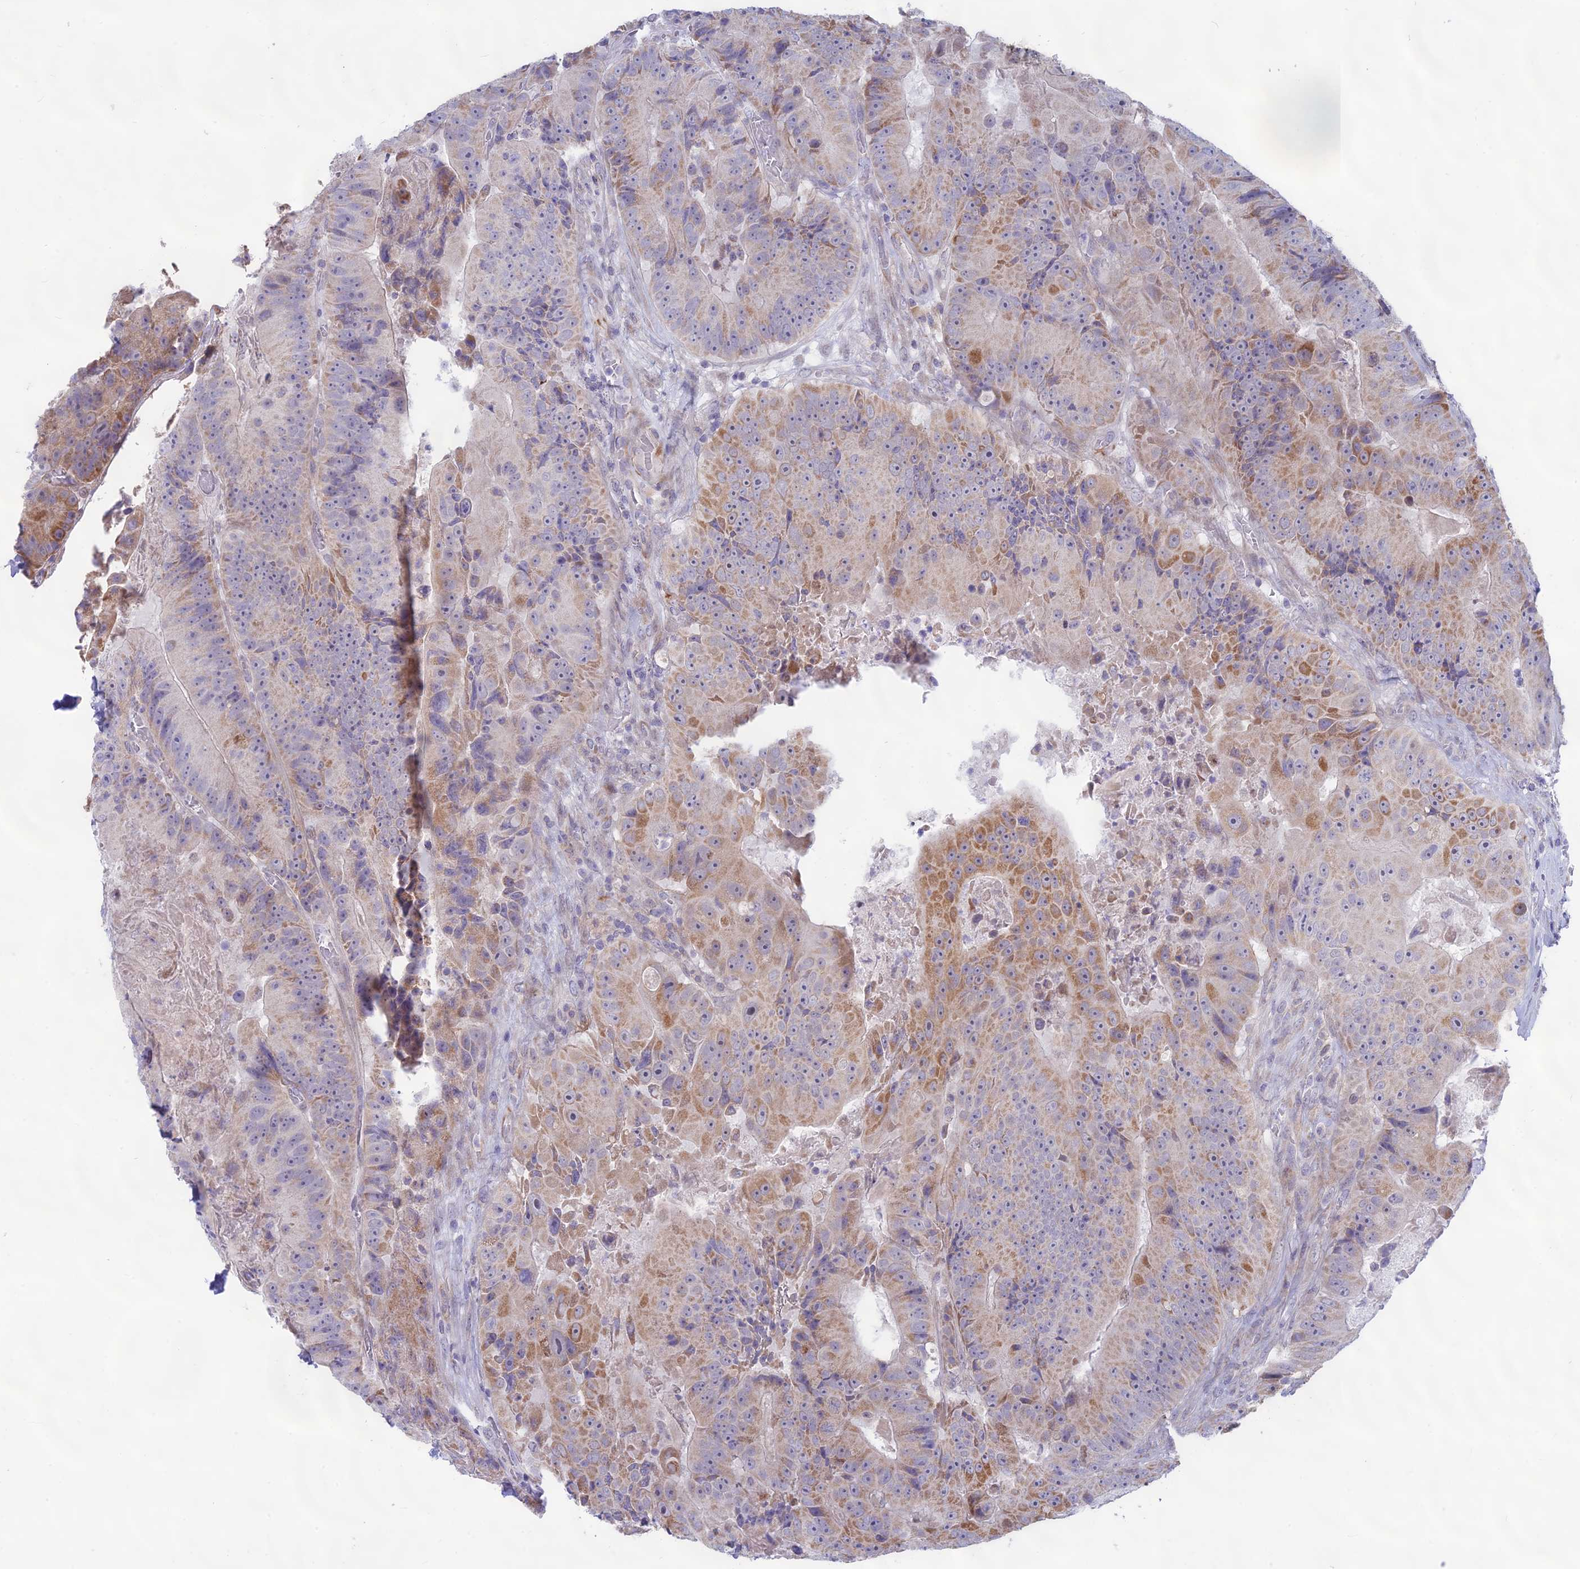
{"staining": {"intensity": "moderate", "quantity": "25%-75%", "location": "cytoplasmic/membranous"}, "tissue": "colorectal cancer", "cell_type": "Tumor cells", "image_type": "cancer", "snomed": [{"axis": "morphology", "description": "Adenocarcinoma, NOS"}, {"axis": "topography", "description": "Colon"}], "caption": "A brown stain labels moderate cytoplasmic/membranous positivity of a protein in colorectal adenocarcinoma tumor cells.", "gene": "PLAC9", "patient": {"sex": "female", "age": 86}}